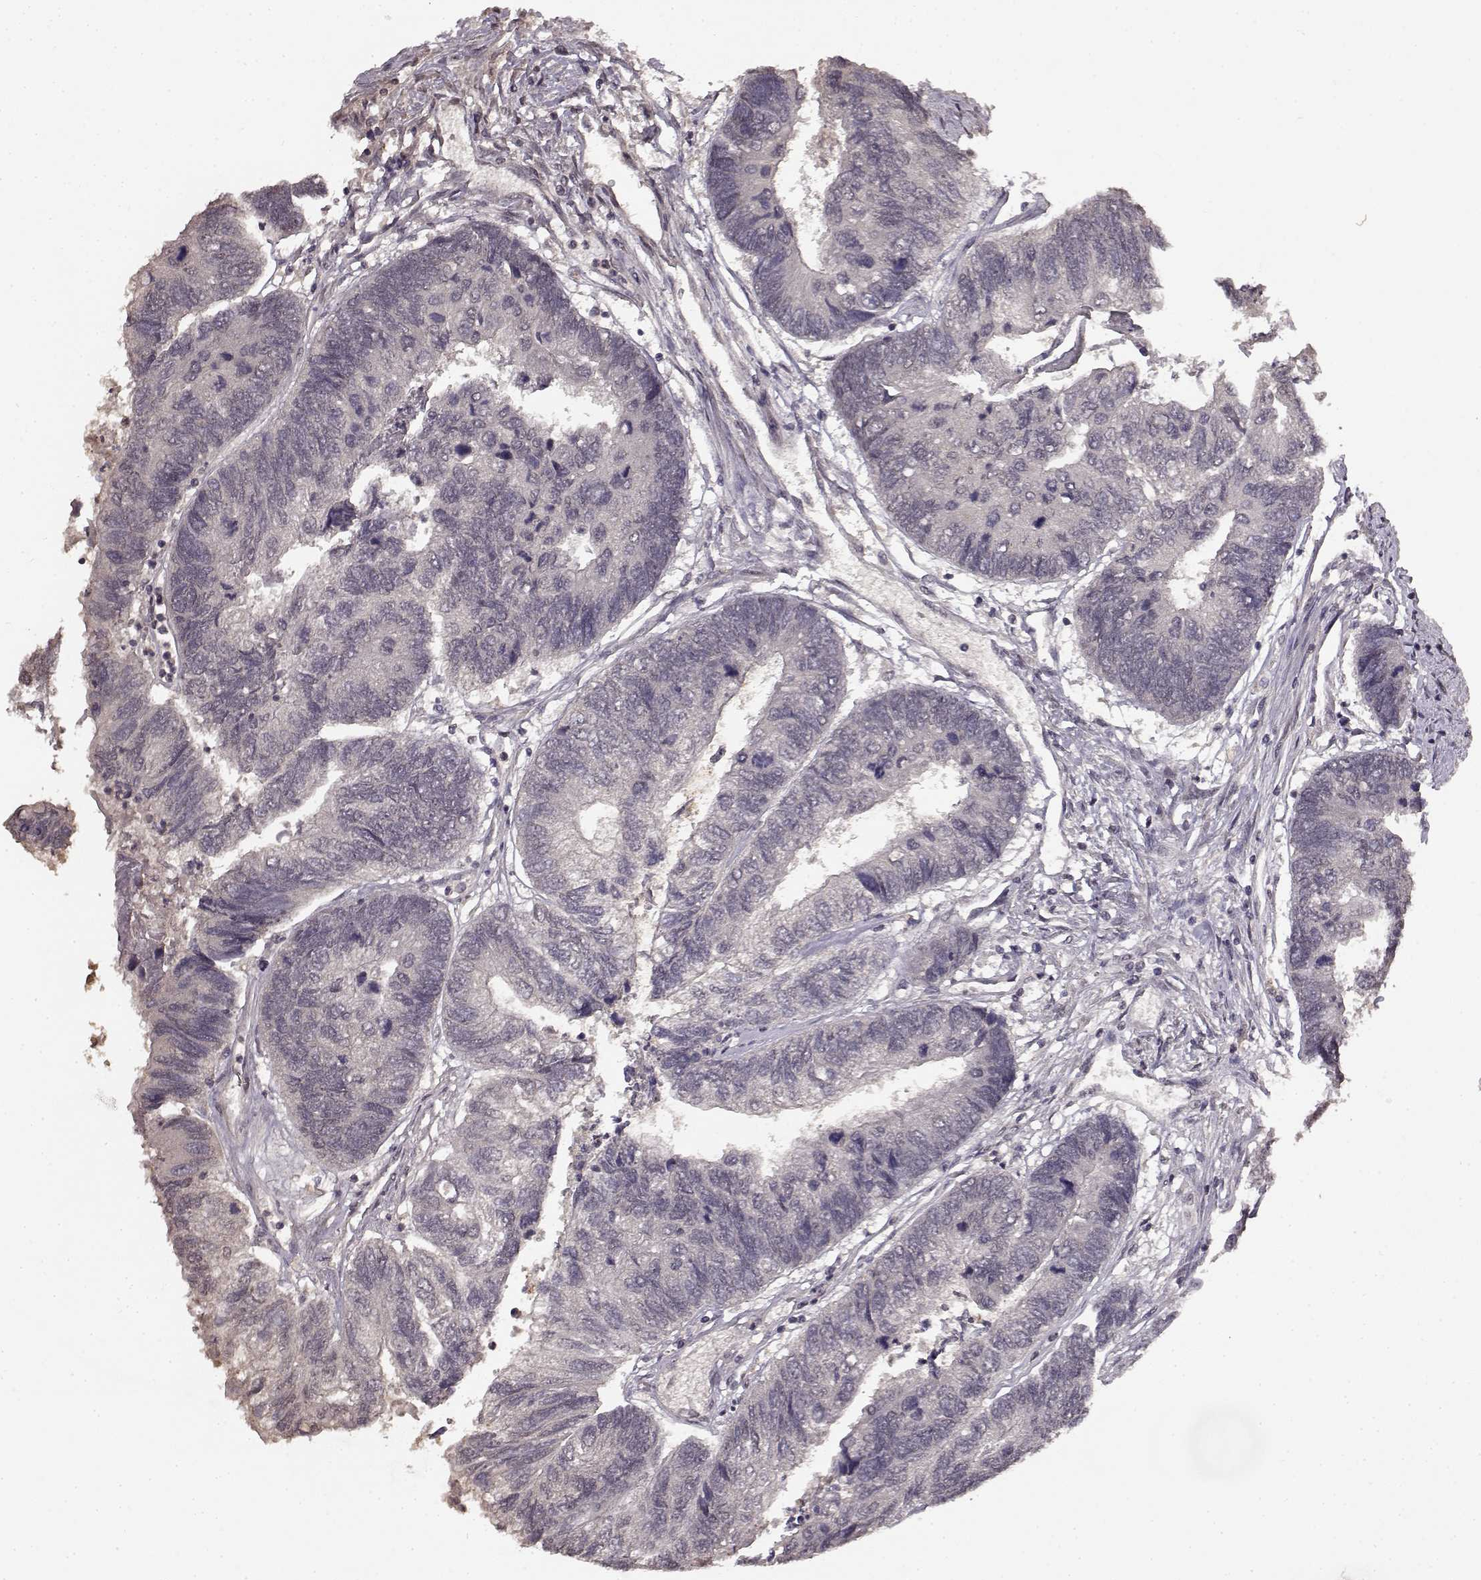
{"staining": {"intensity": "negative", "quantity": "none", "location": "none"}, "tissue": "colorectal cancer", "cell_type": "Tumor cells", "image_type": "cancer", "snomed": [{"axis": "morphology", "description": "Adenocarcinoma, NOS"}, {"axis": "topography", "description": "Colon"}], "caption": "A high-resolution micrograph shows immunohistochemistry (IHC) staining of colorectal cancer, which shows no significant expression in tumor cells.", "gene": "NTRK2", "patient": {"sex": "female", "age": 67}}